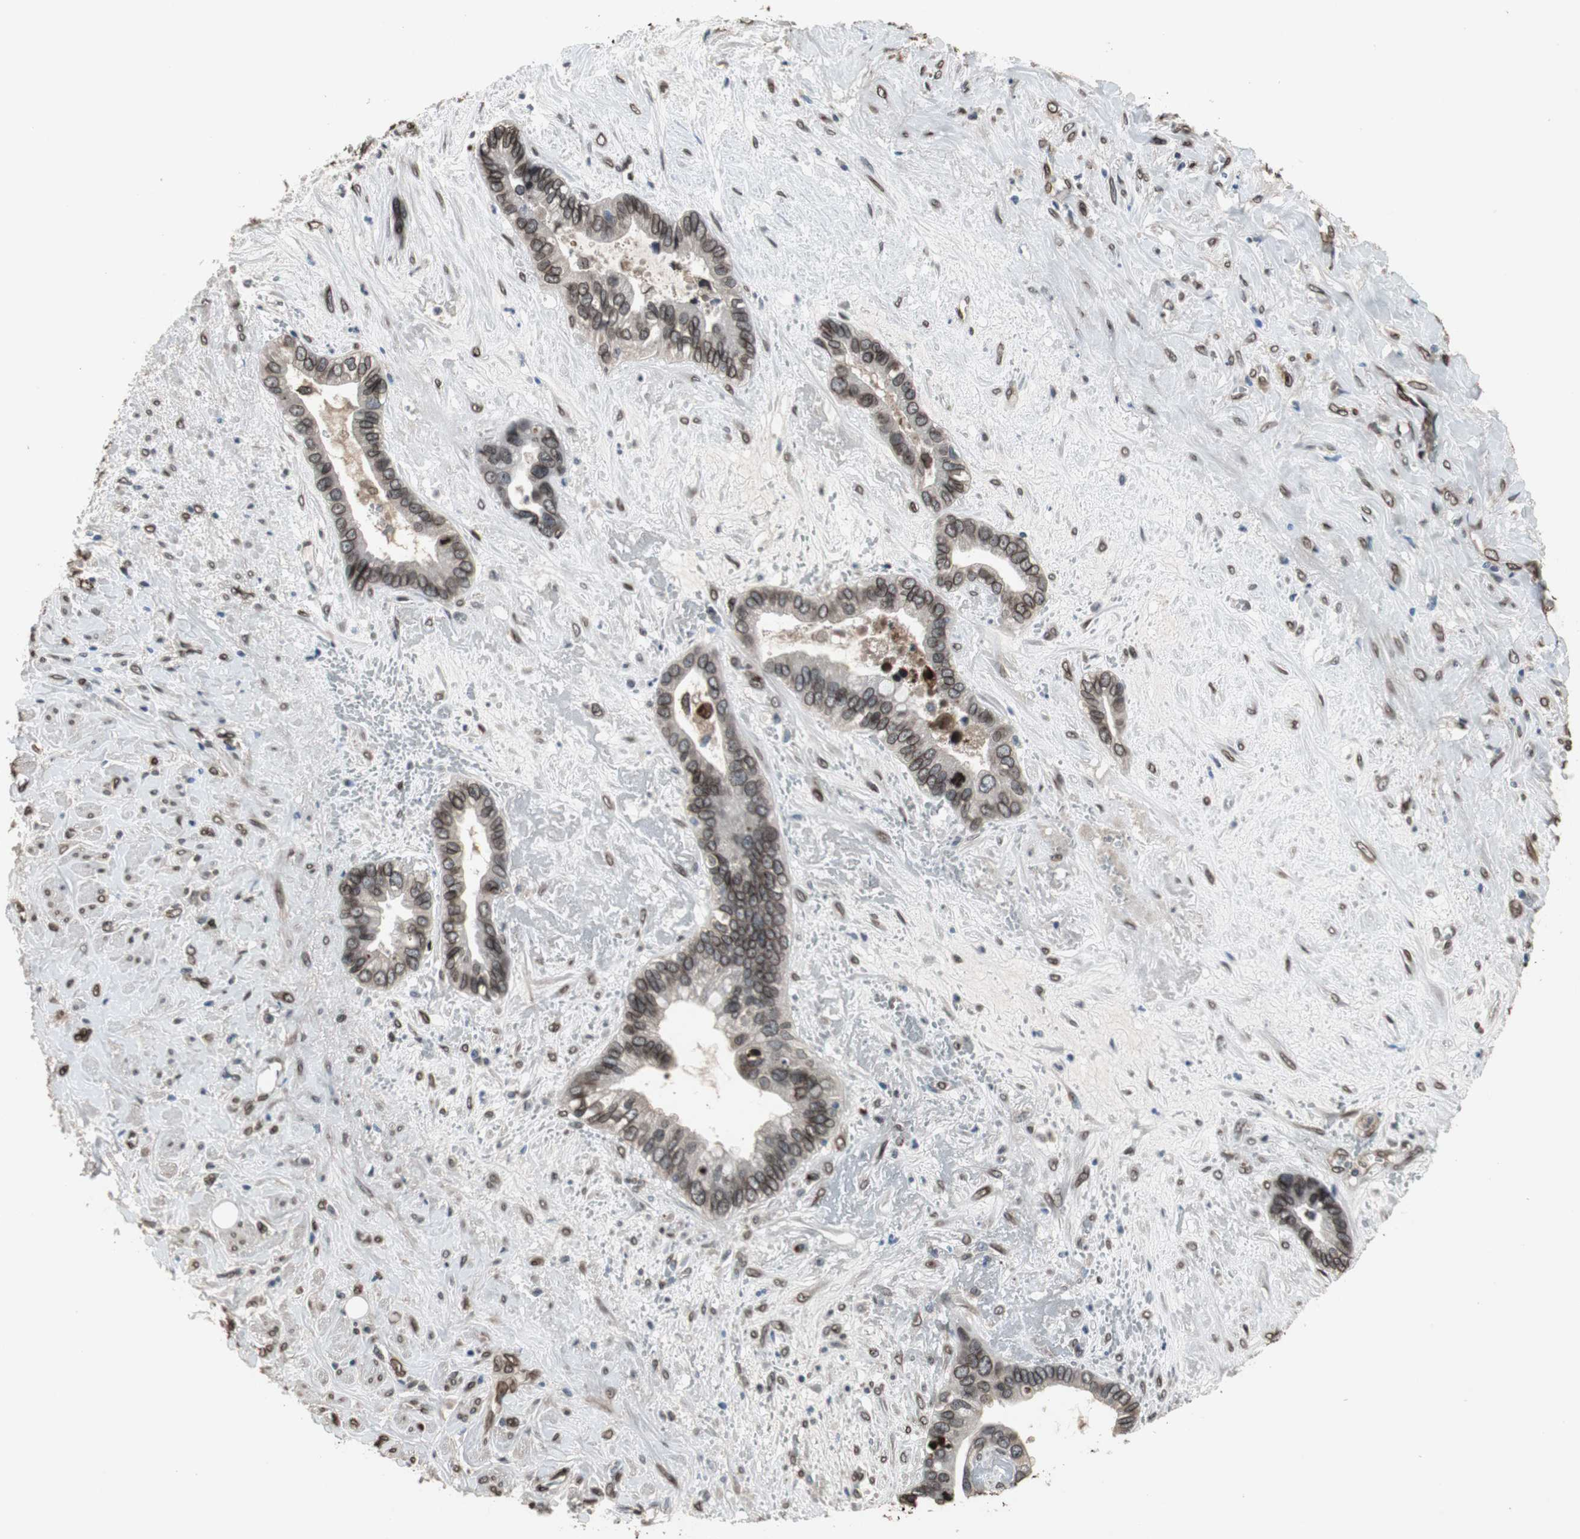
{"staining": {"intensity": "strong", "quantity": ">75%", "location": "cytoplasmic/membranous,nuclear"}, "tissue": "liver cancer", "cell_type": "Tumor cells", "image_type": "cancer", "snomed": [{"axis": "morphology", "description": "Cholangiocarcinoma"}, {"axis": "topography", "description": "Liver"}], "caption": "The immunohistochemical stain highlights strong cytoplasmic/membranous and nuclear staining in tumor cells of liver cancer (cholangiocarcinoma) tissue.", "gene": "LMNA", "patient": {"sex": "female", "age": 65}}